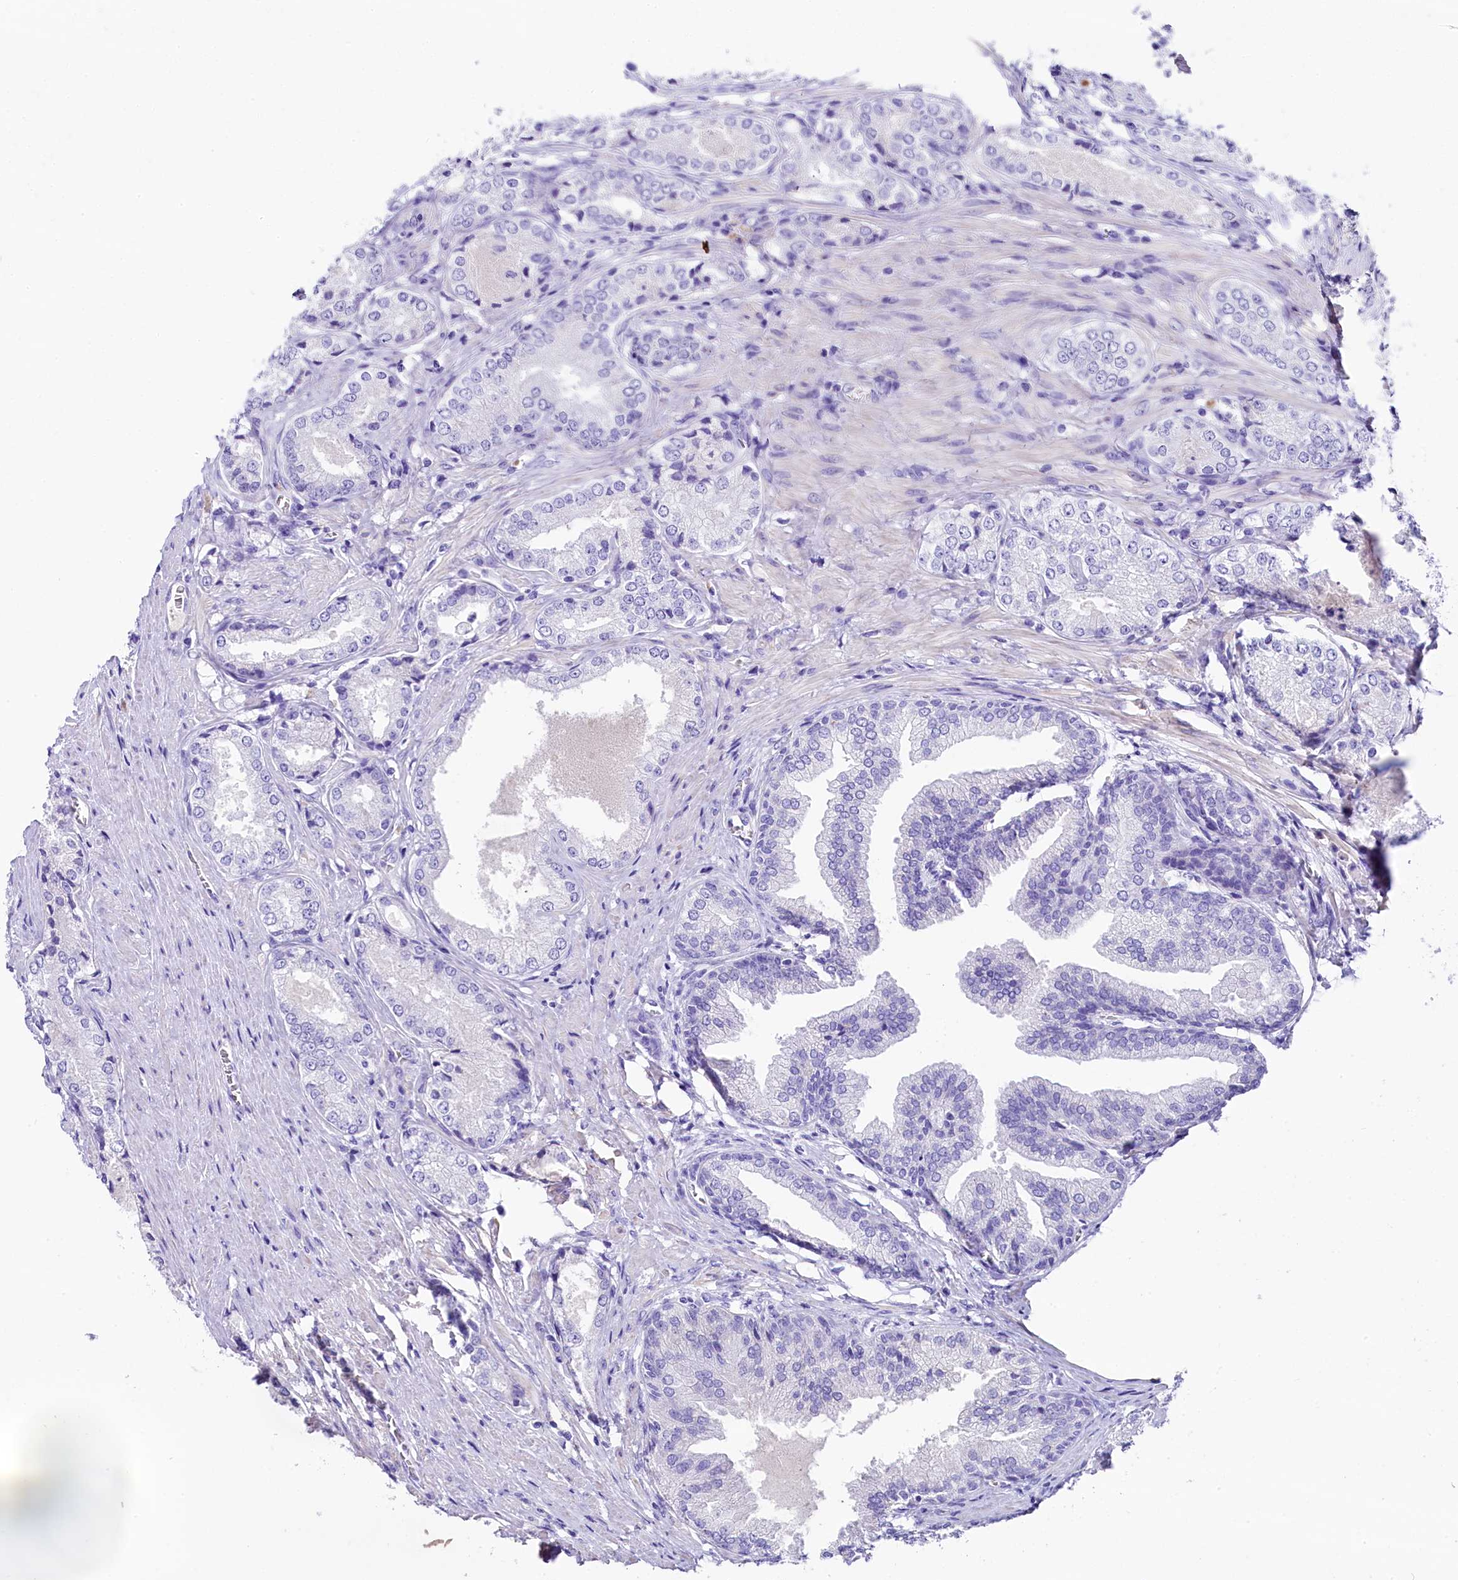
{"staining": {"intensity": "negative", "quantity": "none", "location": "none"}, "tissue": "prostate cancer", "cell_type": "Tumor cells", "image_type": "cancer", "snomed": [{"axis": "morphology", "description": "Adenocarcinoma, Low grade"}, {"axis": "topography", "description": "Prostate"}], "caption": "Photomicrograph shows no significant protein expression in tumor cells of prostate cancer.", "gene": "SKIDA1", "patient": {"sex": "male", "age": 68}}